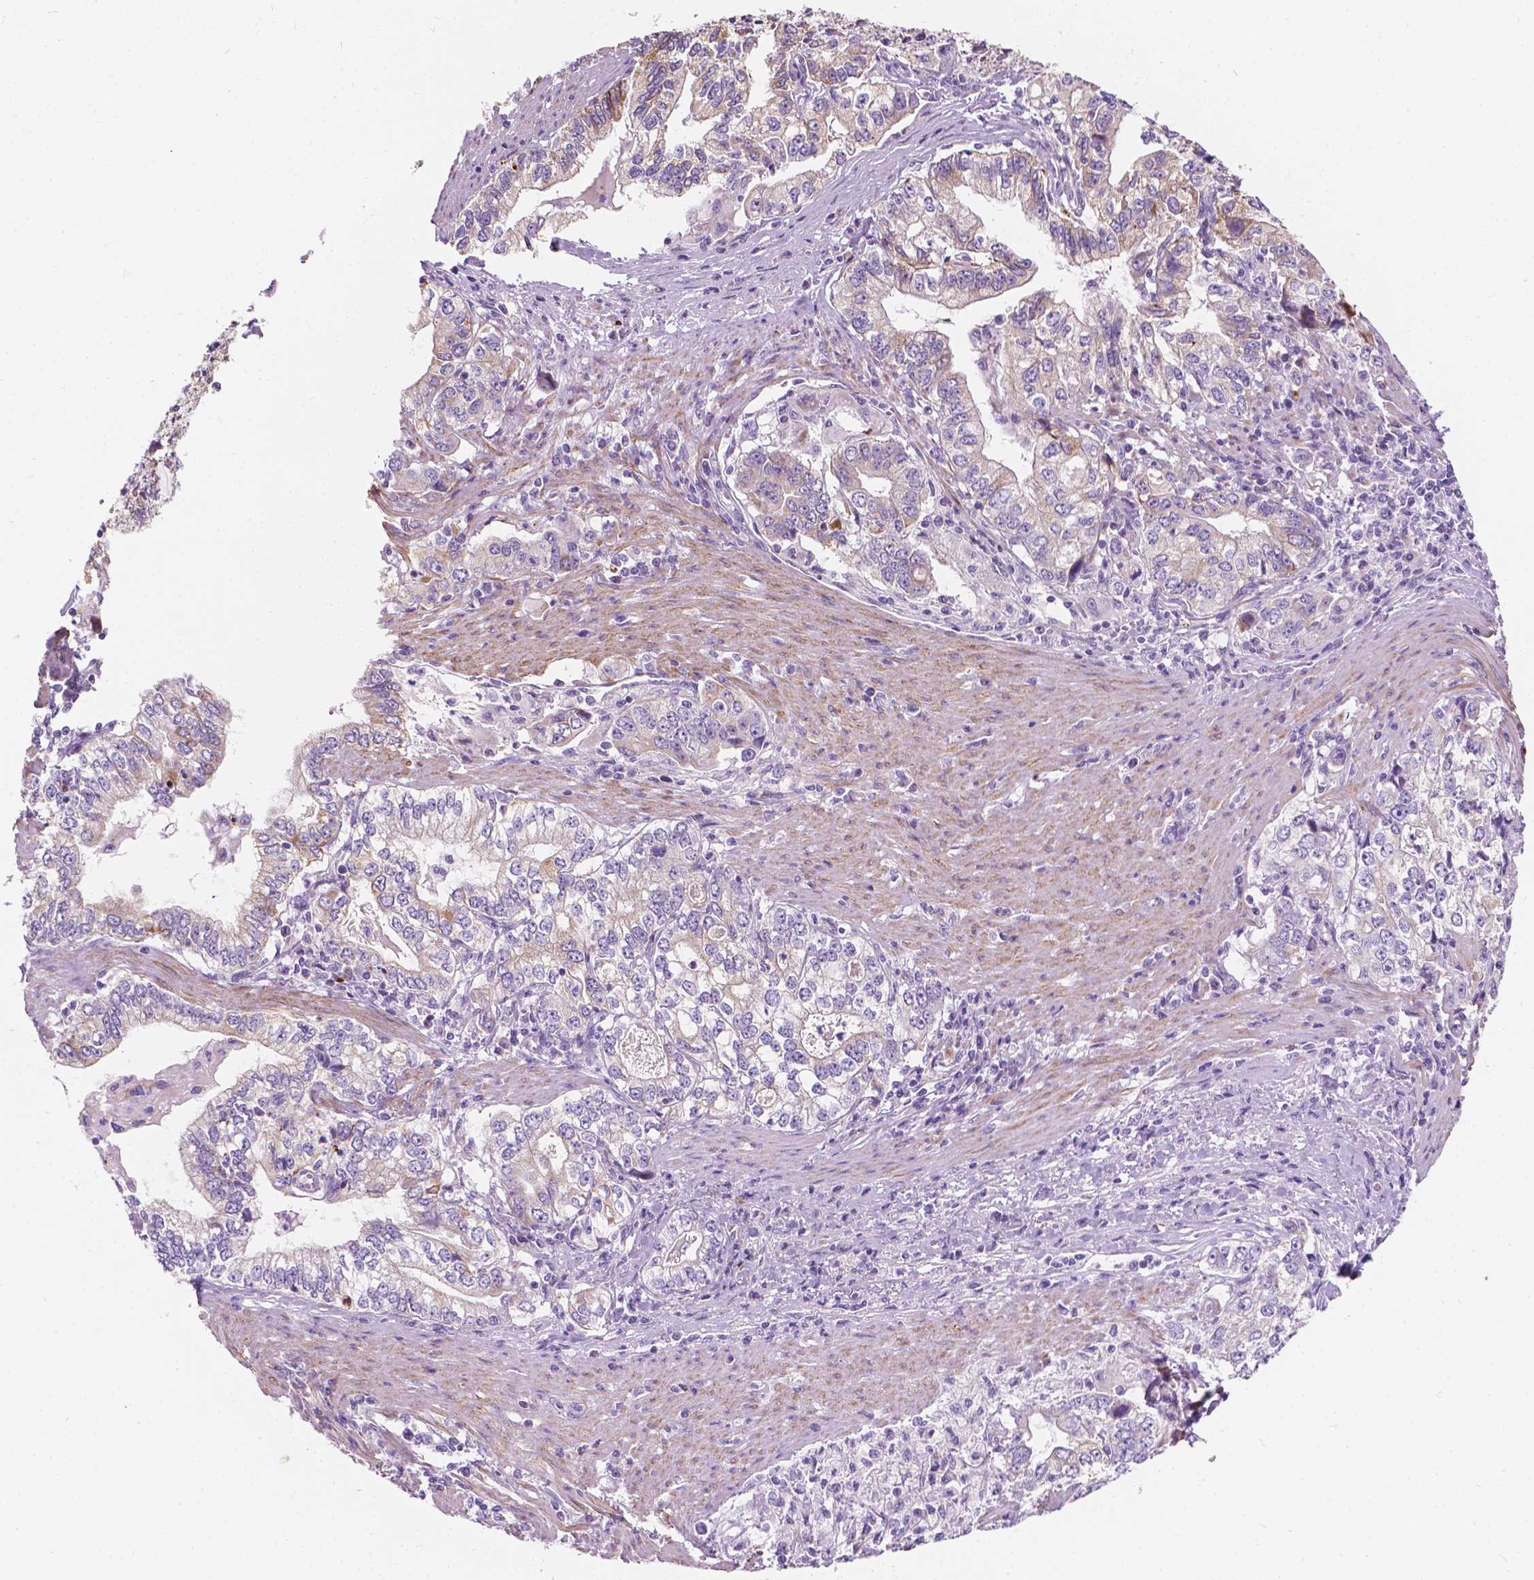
{"staining": {"intensity": "moderate", "quantity": "<25%", "location": "cytoplasmic/membranous"}, "tissue": "stomach cancer", "cell_type": "Tumor cells", "image_type": "cancer", "snomed": [{"axis": "morphology", "description": "Adenocarcinoma, NOS"}, {"axis": "topography", "description": "Stomach, lower"}], "caption": "IHC (DAB) staining of stomach cancer exhibits moderate cytoplasmic/membranous protein expression in about <25% of tumor cells. (brown staining indicates protein expression, while blue staining denotes nuclei).", "gene": "NOS1AP", "patient": {"sex": "female", "age": 72}}